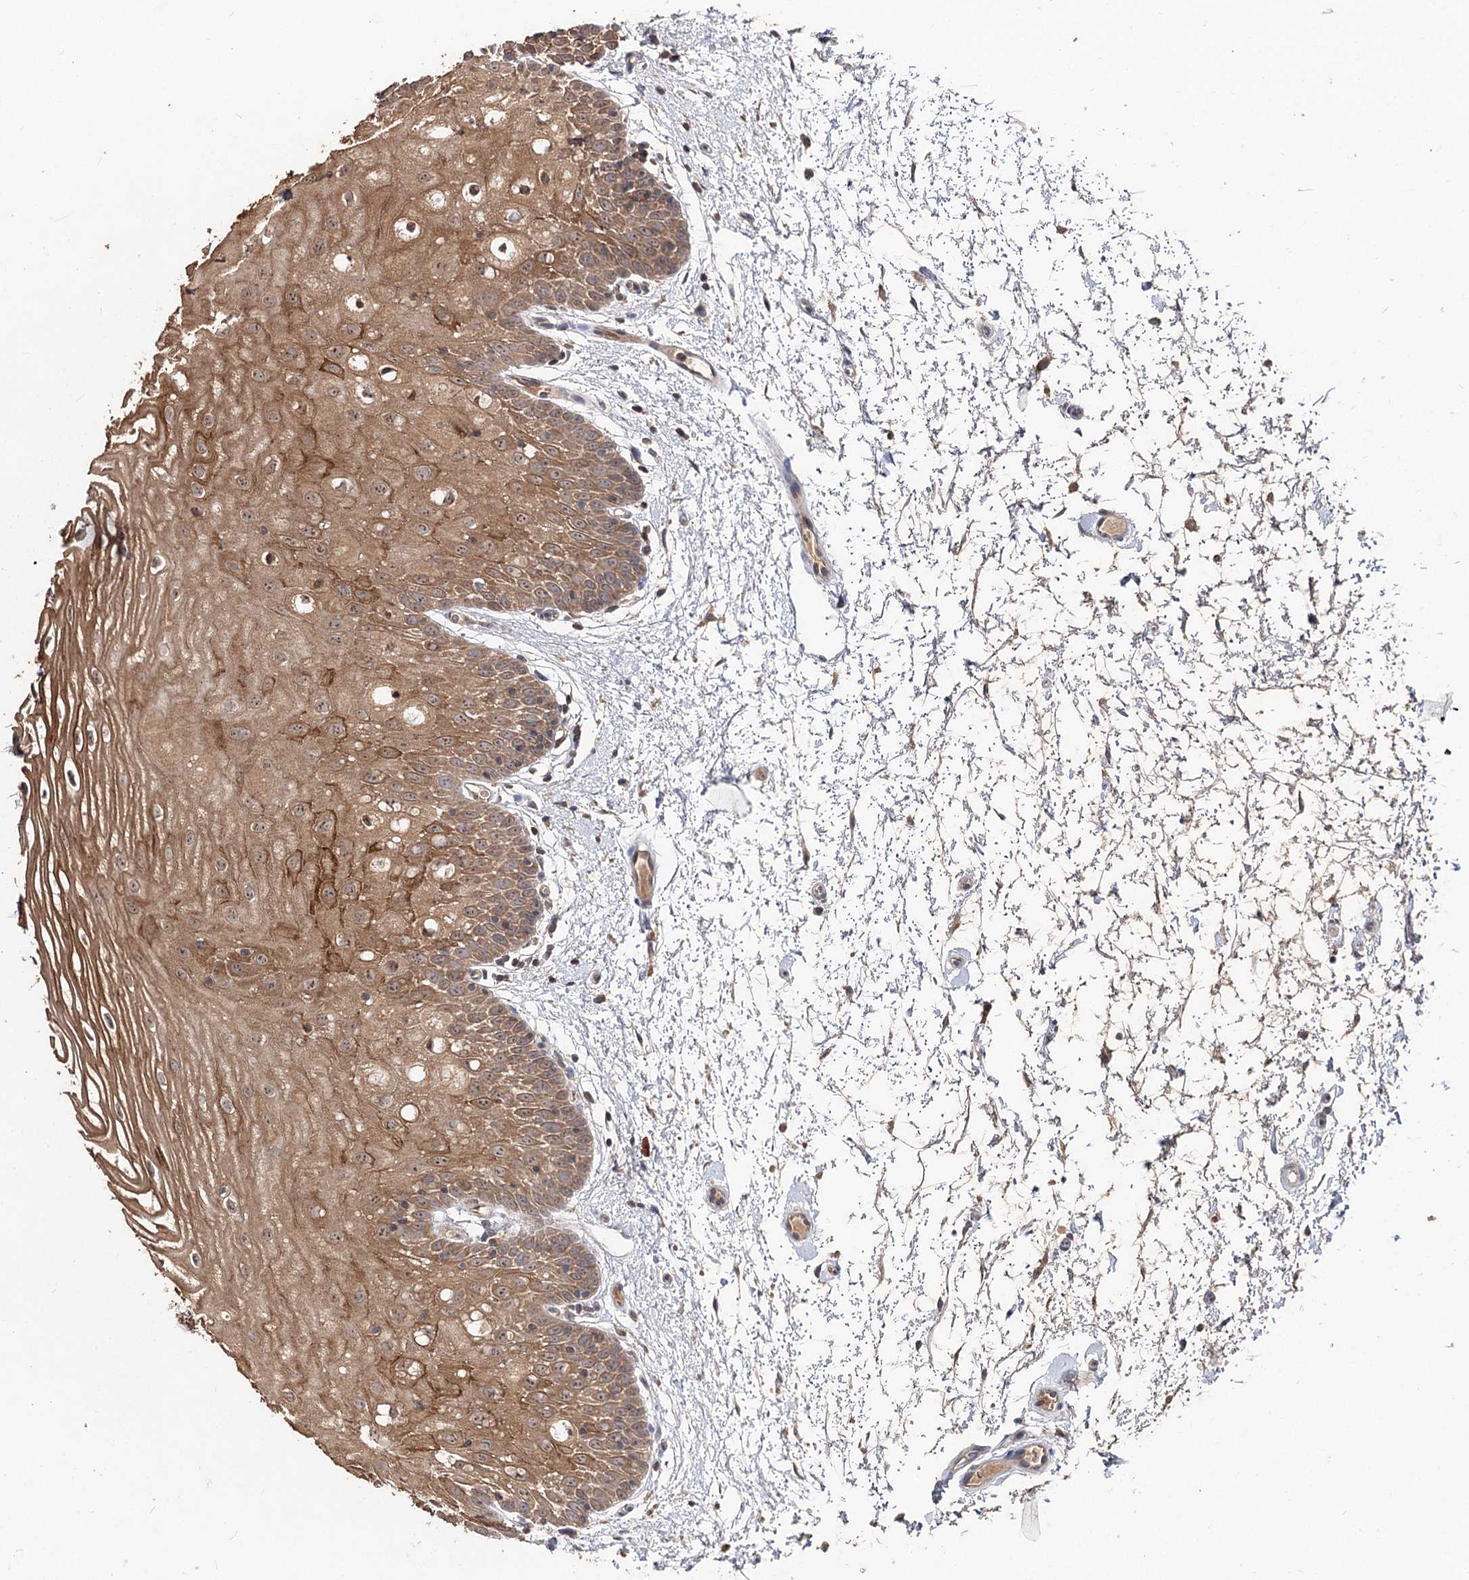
{"staining": {"intensity": "moderate", "quantity": "25%-75%", "location": "cytoplasmic/membranous,nuclear"}, "tissue": "oral mucosa", "cell_type": "Squamous epithelial cells", "image_type": "normal", "snomed": [{"axis": "morphology", "description": "Normal tissue, NOS"}, {"axis": "topography", "description": "Oral tissue"}, {"axis": "topography", "description": "Tounge, NOS"}], "caption": "Squamous epithelial cells demonstrate medium levels of moderate cytoplasmic/membranous,nuclear expression in approximately 25%-75% of cells in normal oral mucosa. Ihc stains the protein of interest in brown and the nuclei are stained blue.", "gene": "FAM53B", "patient": {"sex": "female", "age": 73}}